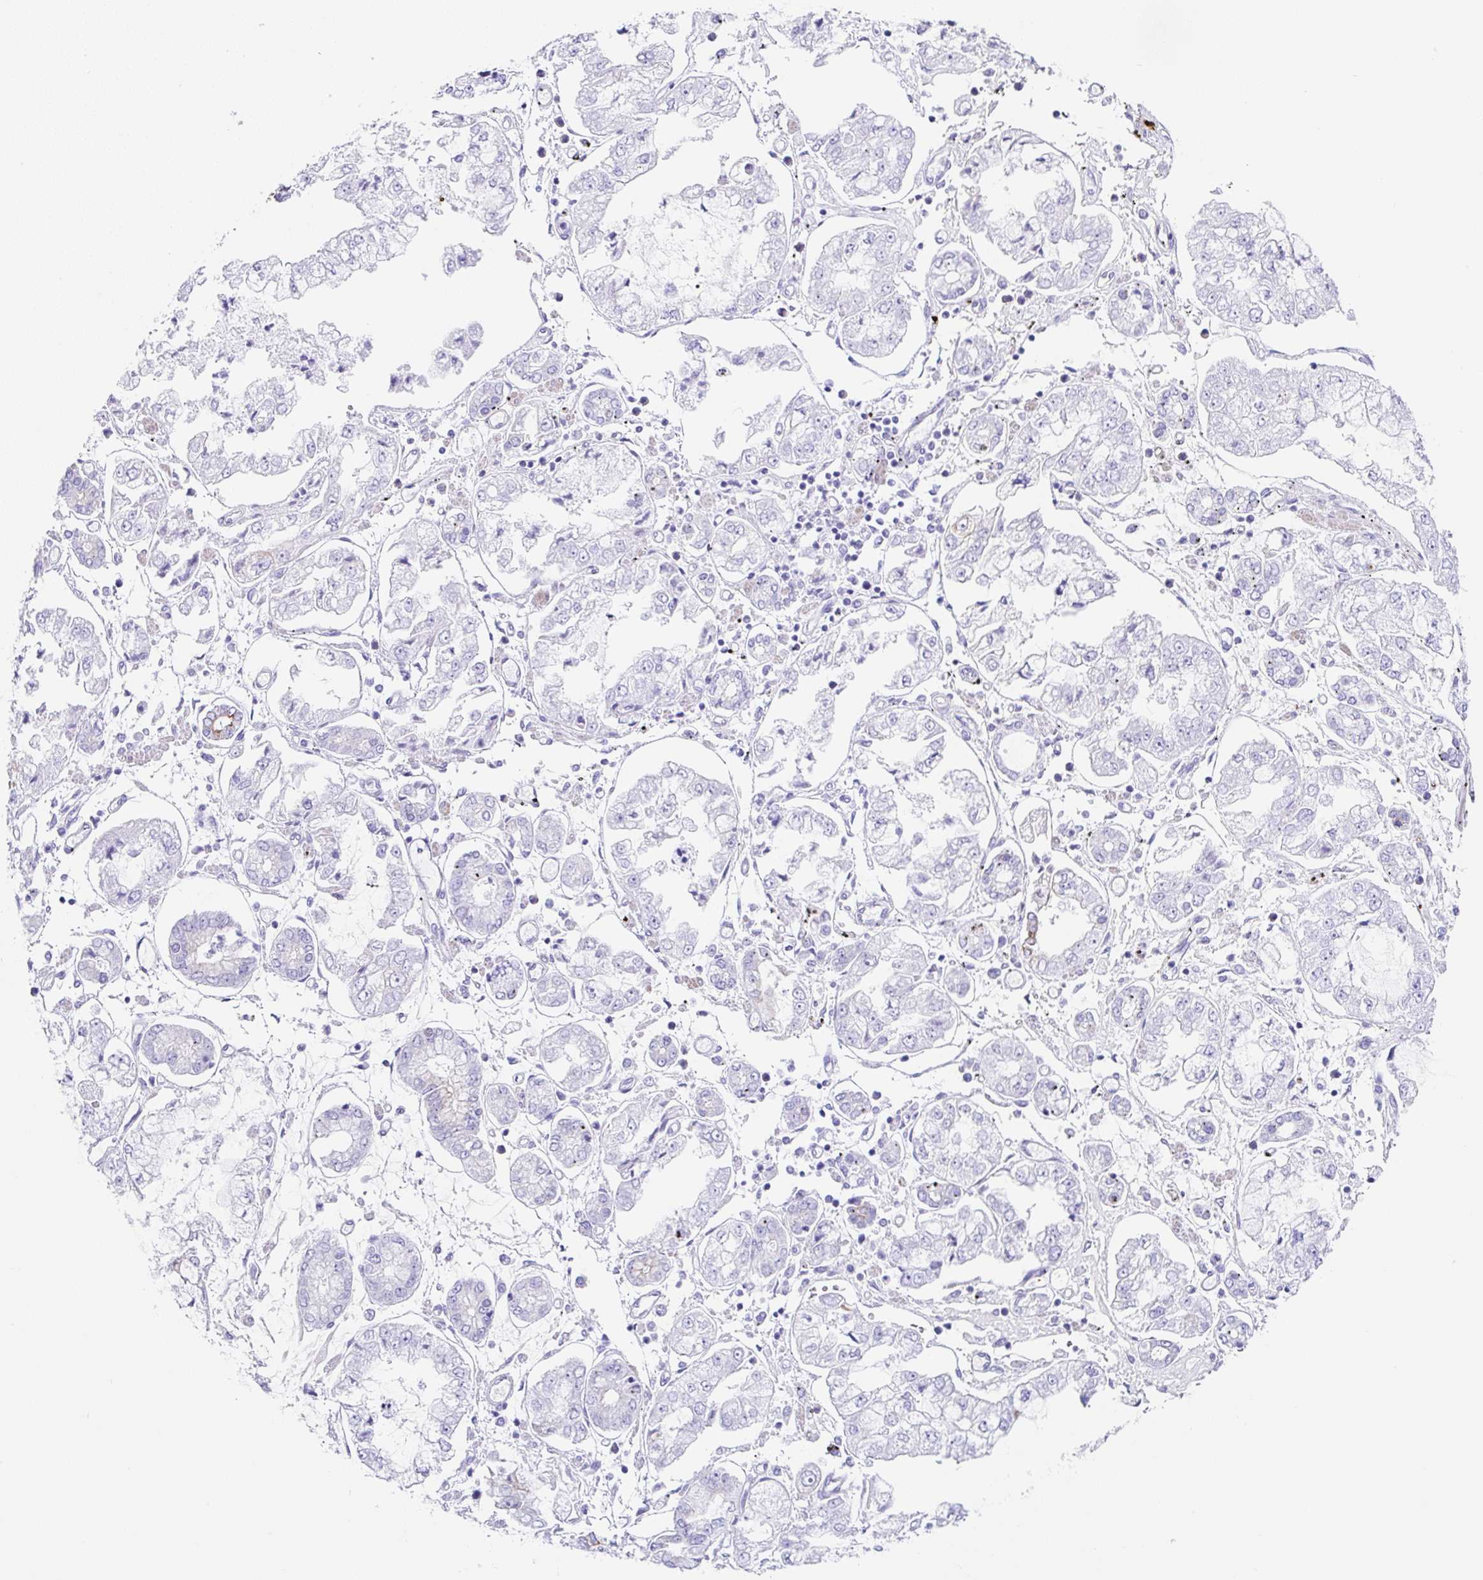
{"staining": {"intensity": "negative", "quantity": "none", "location": "none"}, "tissue": "stomach cancer", "cell_type": "Tumor cells", "image_type": "cancer", "snomed": [{"axis": "morphology", "description": "Adenocarcinoma, NOS"}, {"axis": "topography", "description": "Stomach"}], "caption": "IHC image of neoplastic tissue: human stomach adenocarcinoma stained with DAB shows no significant protein staining in tumor cells.", "gene": "CLDND2", "patient": {"sex": "male", "age": 76}}